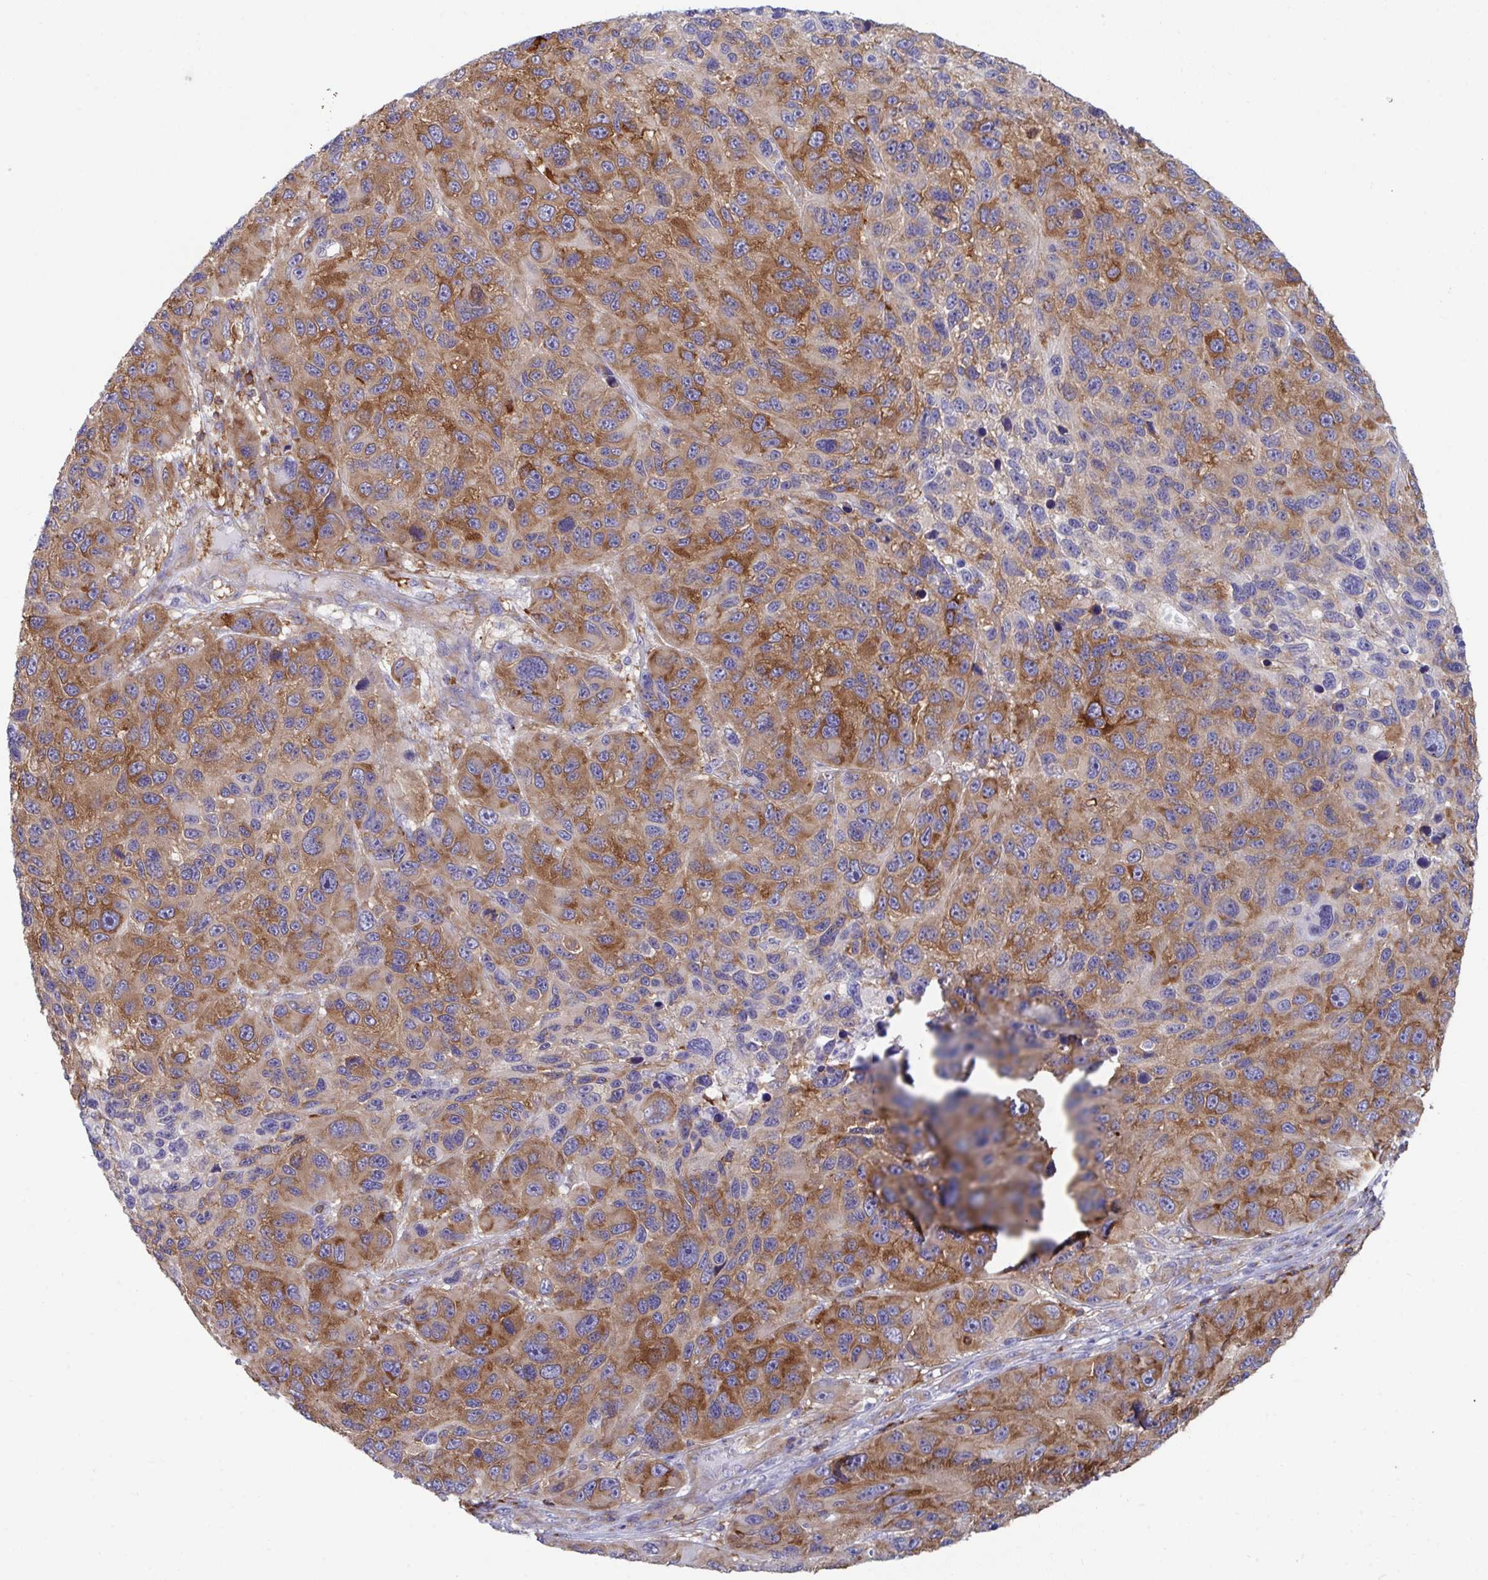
{"staining": {"intensity": "moderate", "quantity": ">75%", "location": "cytoplasmic/membranous"}, "tissue": "melanoma", "cell_type": "Tumor cells", "image_type": "cancer", "snomed": [{"axis": "morphology", "description": "Malignant melanoma, NOS"}, {"axis": "topography", "description": "Skin"}], "caption": "Protein expression by IHC reveals moderate cytoplasmic/membranous staining in approximately >75% of tumor cells in melanoma. (IHC, brightfield microscopy, high magnification).", "gene": "WNK1", "patient": {"sex": "male", "age": 53}}